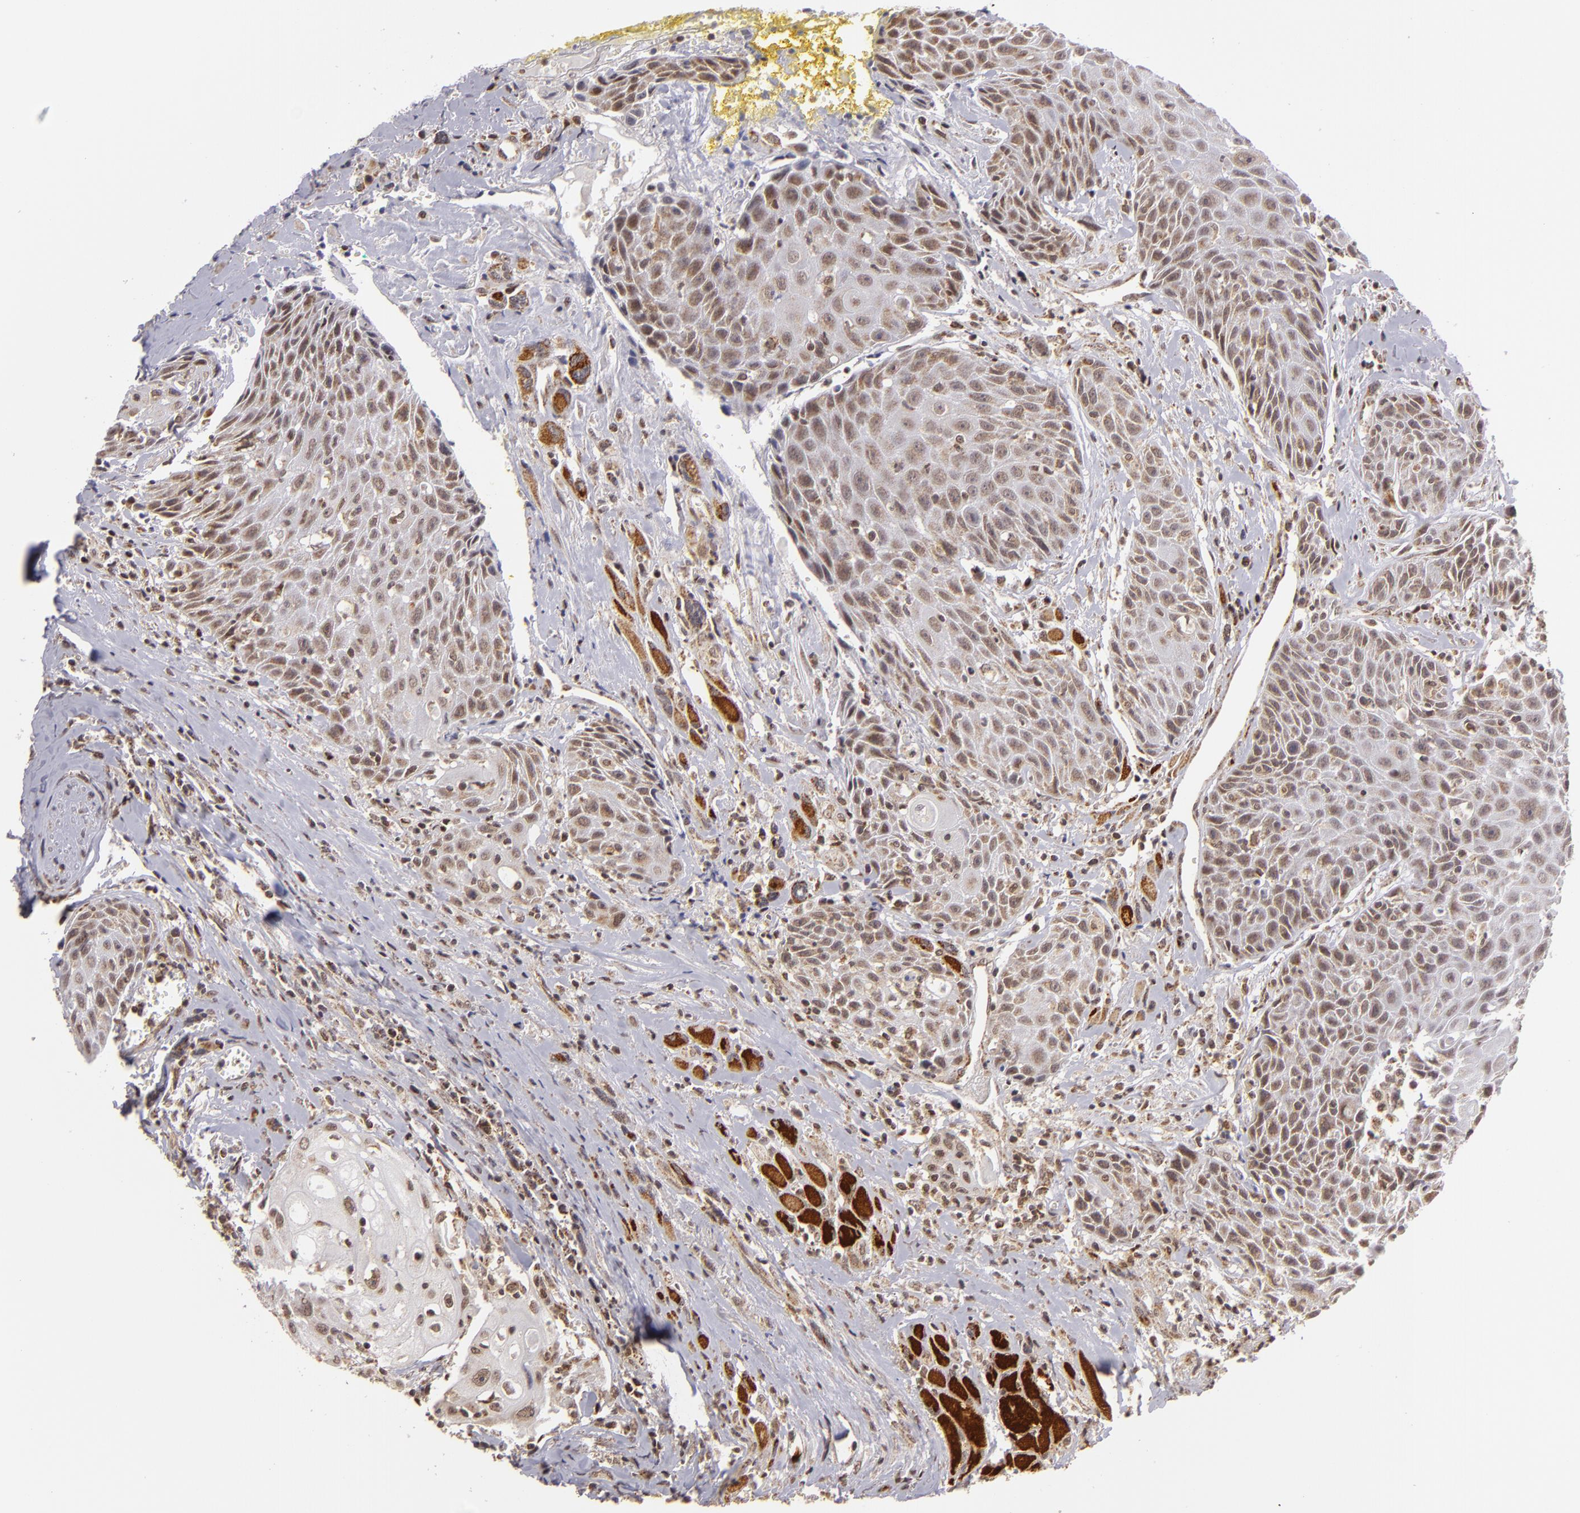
{"staining": {"intensity": "weak", "quantity": ">75%", "location": "nuclear"}, "tissue": "head and neck cancer", "cell_type": "Tumor cells", "image_type": "cancer", "snomed": [{"axis": "morphology", "description": "Squamous cell carcinoma, NOS"}, {"axis": "topography", "description": "Oral tissue"}, {"axis": "topography", "description": "Head-Neck"}], "caption": "About >75% of tumor cells in head and neck squamous cell carcinoma show weak nuclear protein staining as visualized by brown immunohistochemical staining.", "gene": "MXD1", "patient": {"sex": "female", "age": 82}}